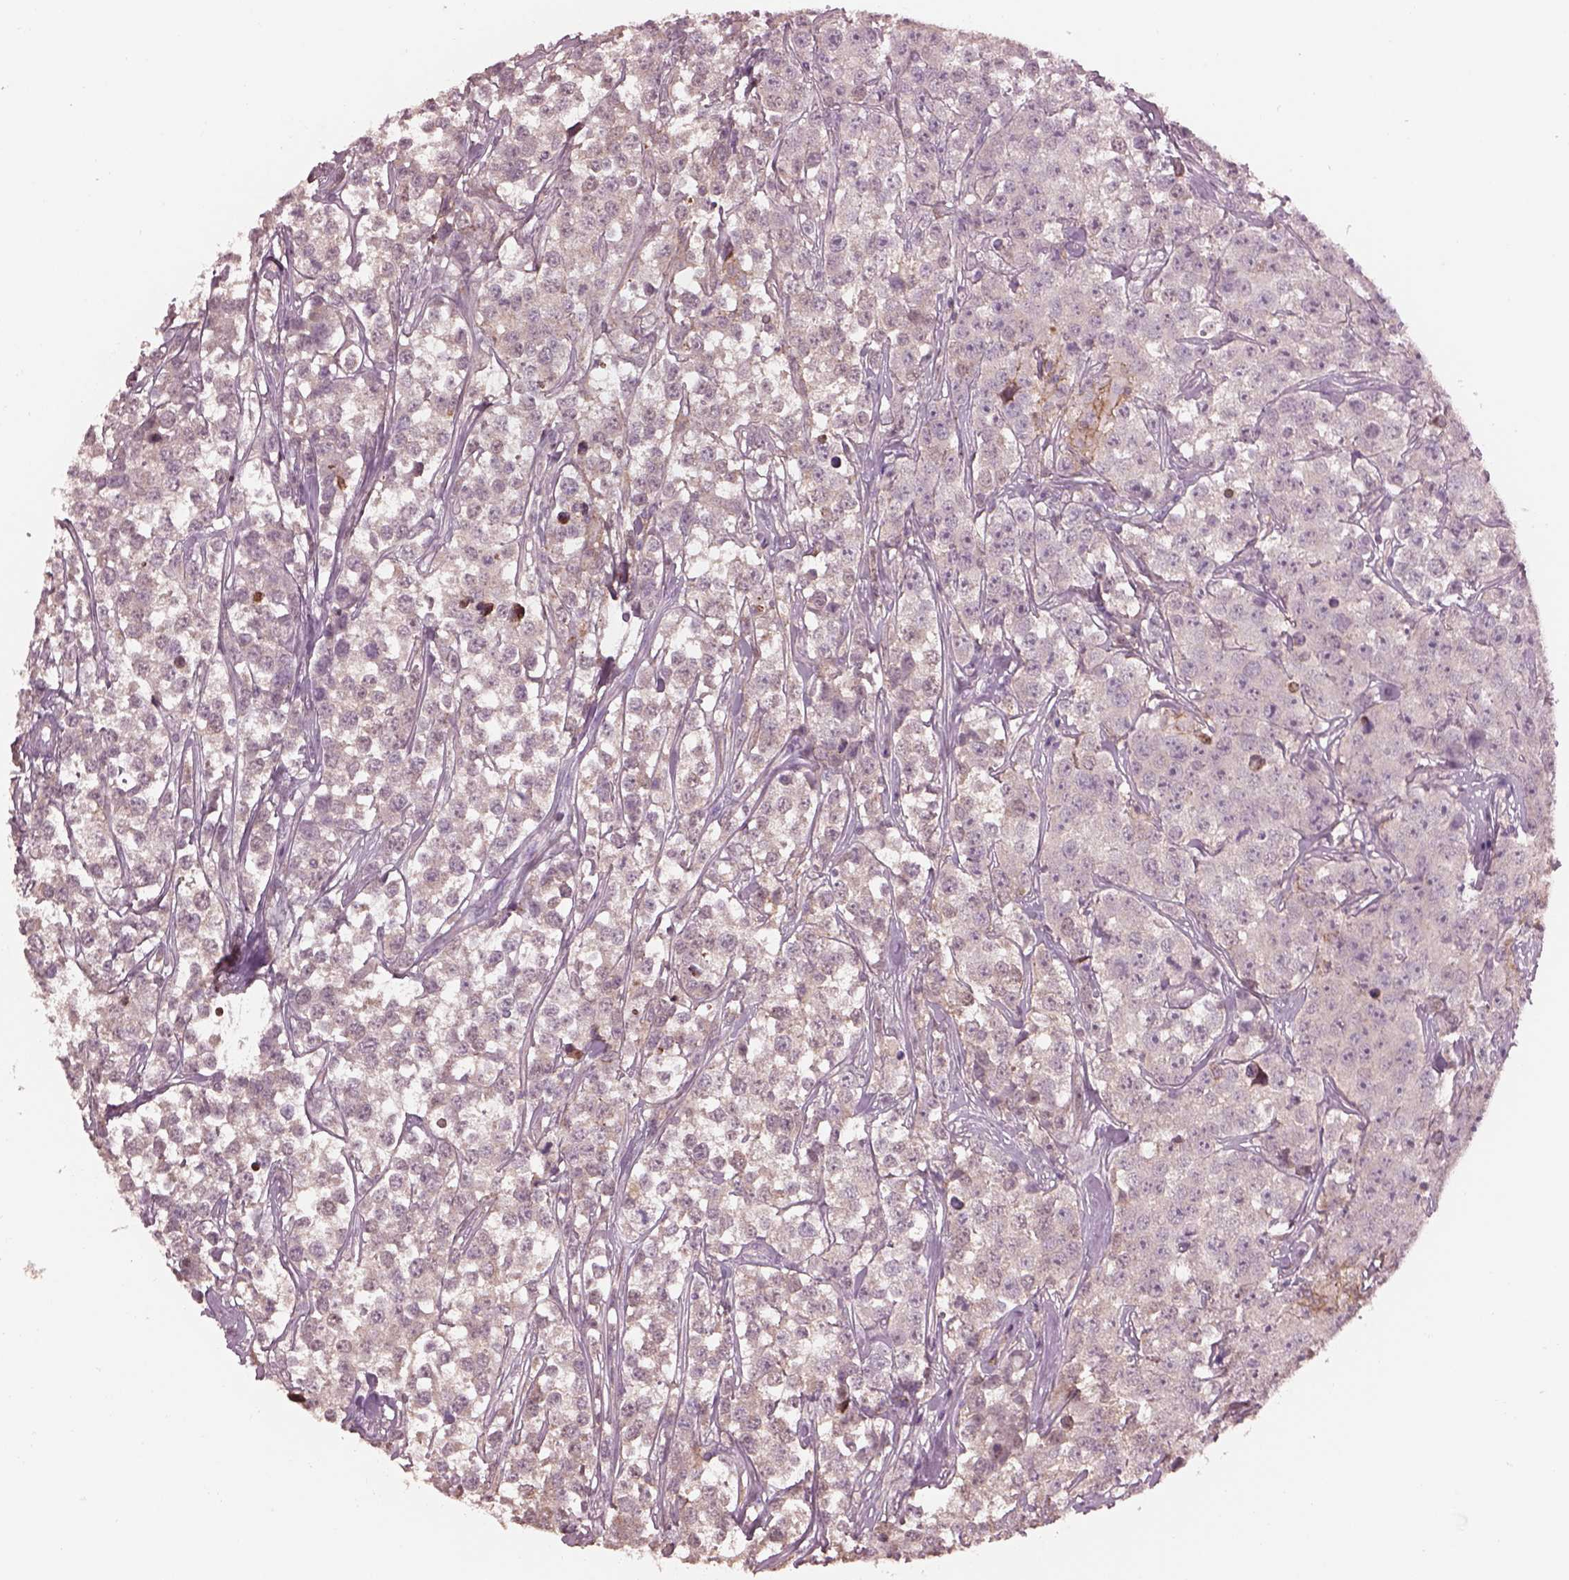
{"staining": {"intensity": "negative", "quantity": "none", "location": "none"}, "tissue": "testis cancer", "cell_type": "Tumor cells", "image_type": "cancer", "snomed": [{"axis": "morphology", "description": "Seminoma, NOS"}, {"axis": "topography", "description": "Testis"}], "caption": "IHC photomicrograph of testis cancer stained for a protein (brown), which displays no positivity in tumor cells. The staining is performed using DAB brown chromogen with nuclei counter-stained in using hematoxylin.", "gene": "SRI", "patient": {"sex": "male", "age": 59}}